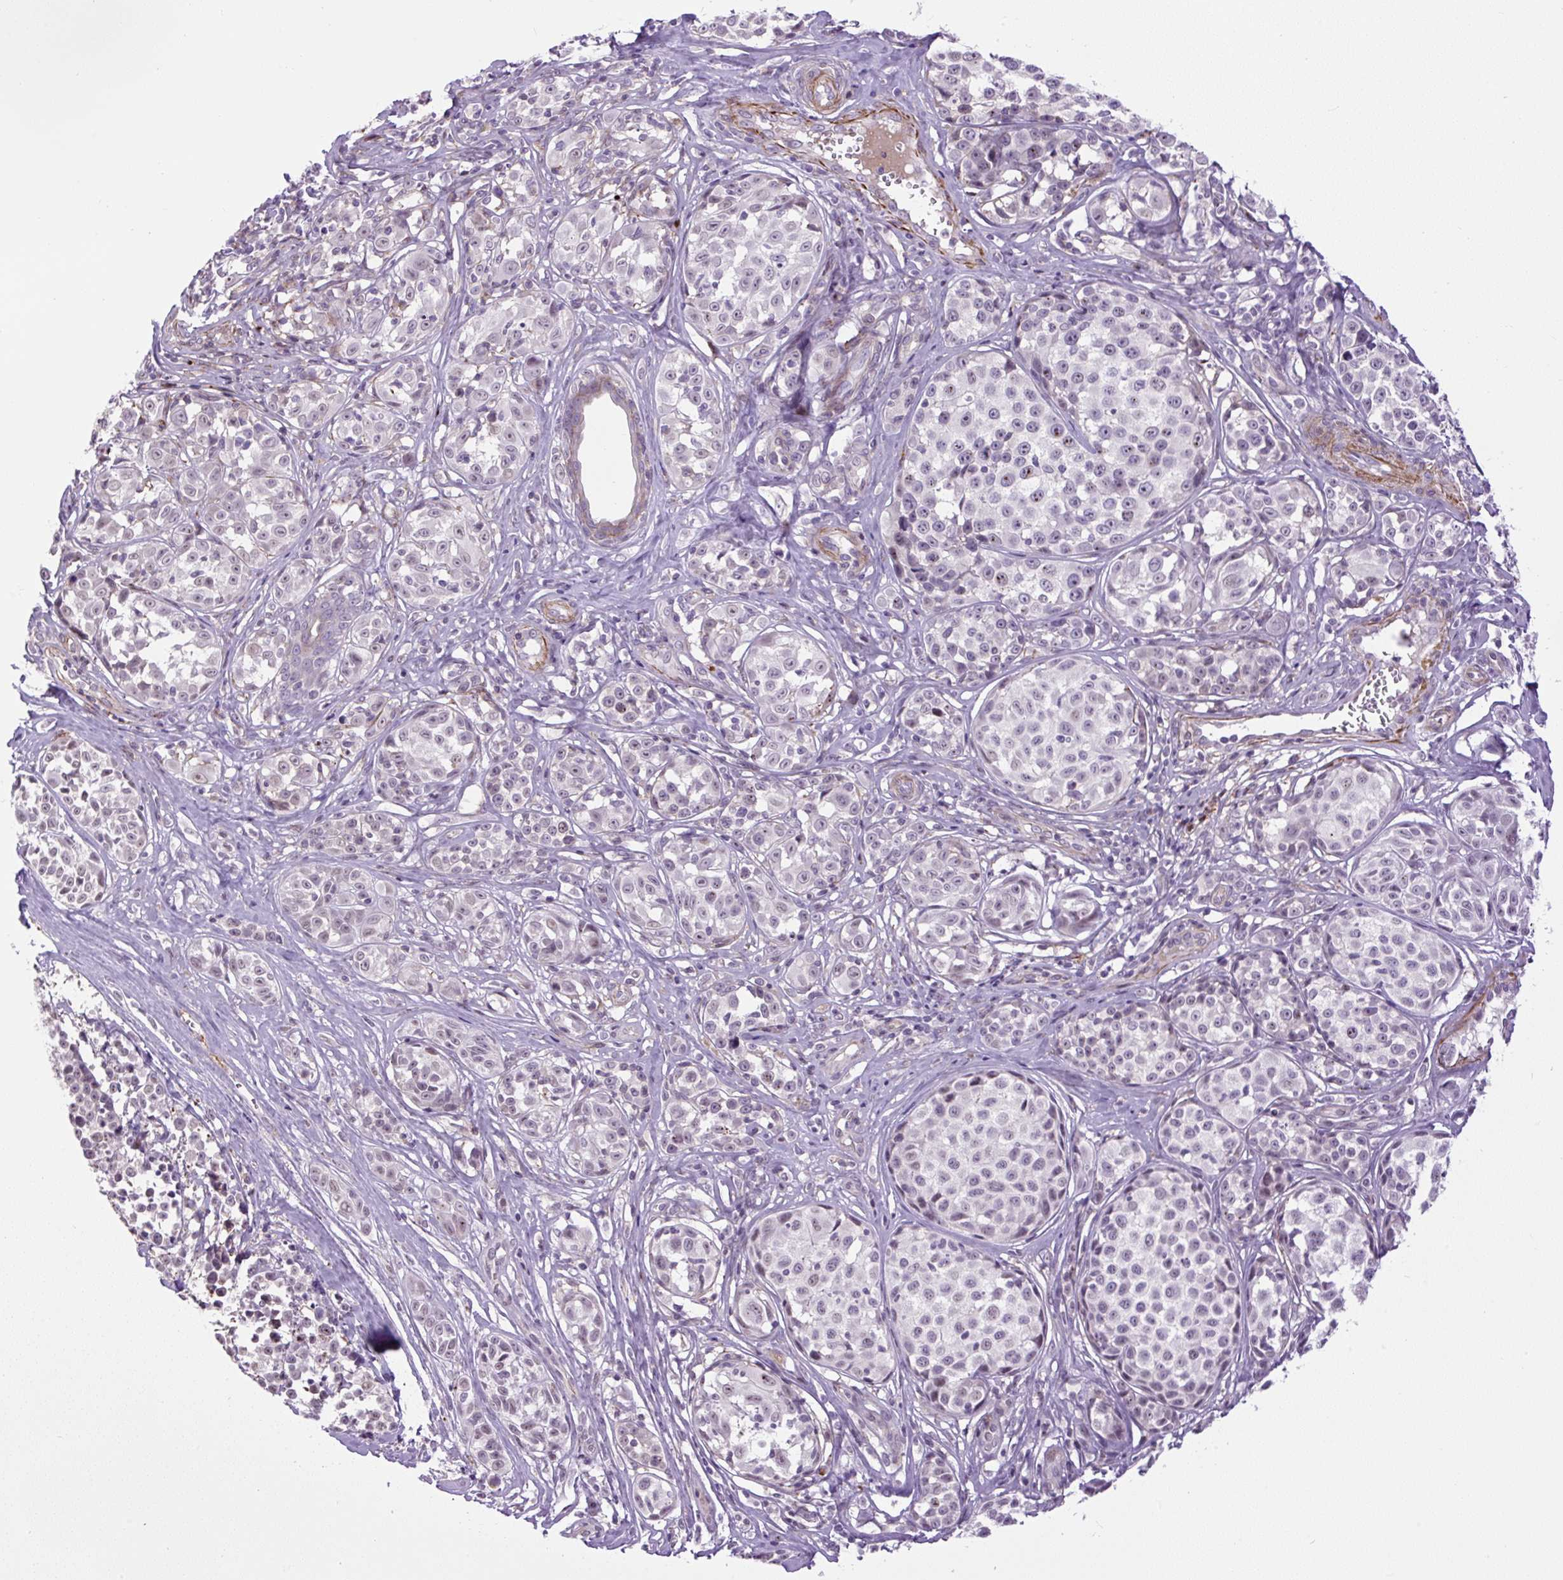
{"staining": {"intensity": "weak", "quantity": "<25%", "location": "nuclear"}, "tissue": "melanoma", "cell_type": "Tumor cells", "image_type": "cancer", "snomed": [{"axis": "morphology", "description": "Malignant melanoma, NOS"}, {"axis": "topography", "description": "Skin"}], "caption": "Image shows no significant protein positivity in tumor cells of melanoma.", "gene": "ZNF197", "patient": {"sex": "female", "age": 35}}